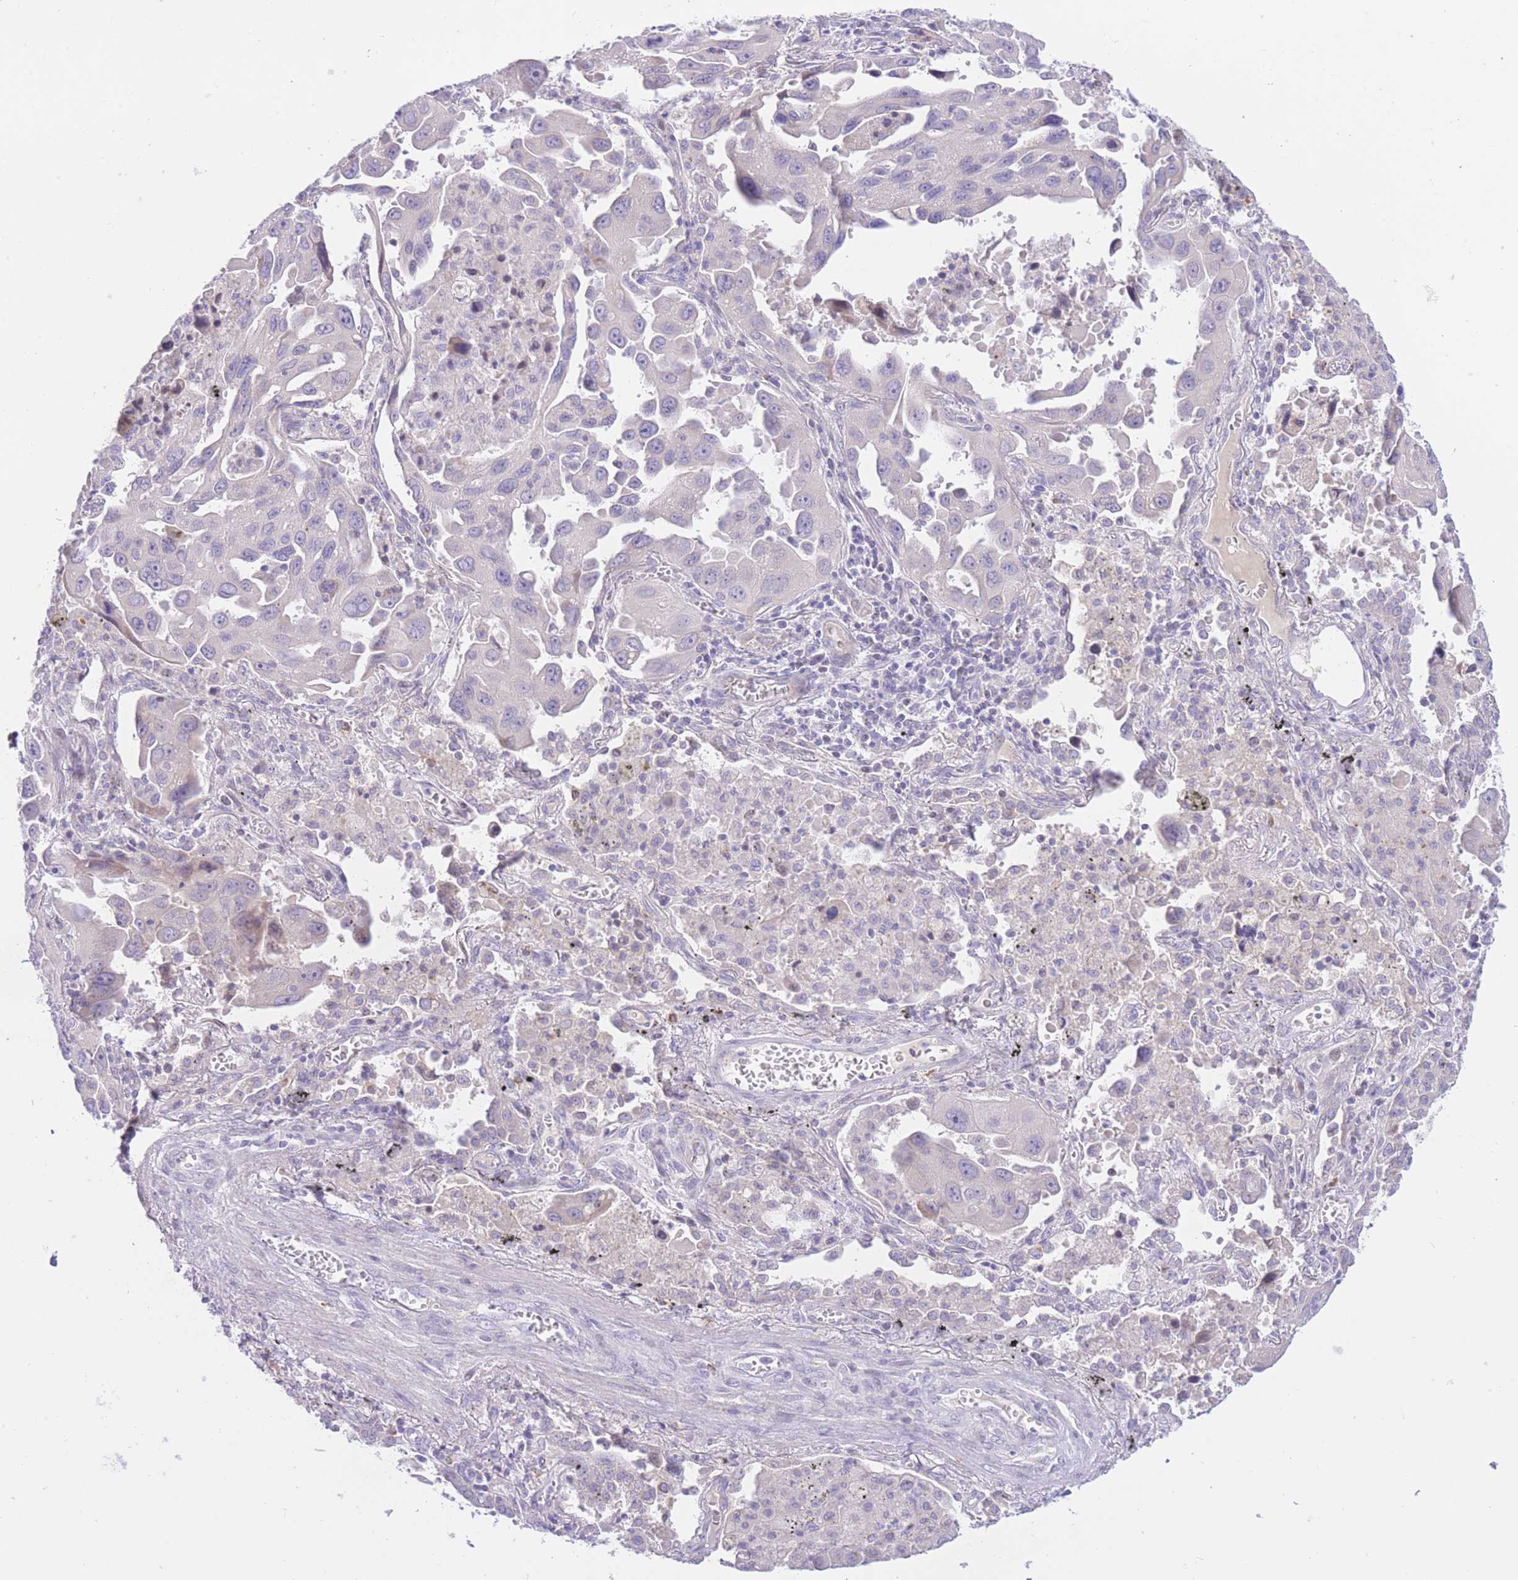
{"staining": {"intensity": "negative", "quantity": "none", "location": "none"}, "tissue": "lung cancer", "cell_type": "Tumor cells", "image_type": "cancer", "snomed": [{"axis": "morphology", "description": "Adenocarcinoma, NOS"}, {"axis": "topography", "description": "Lung"}], "caption": "A micrograph of lung cancer (adenocarcinoma) stained for a protein reveals no brown staining in tumor cells. (Immunohistochemistry (ihc), brightfield microscopy, high magnification).", "gene": "RPL39L", "patient": {"sex": "male", "age": 66}}